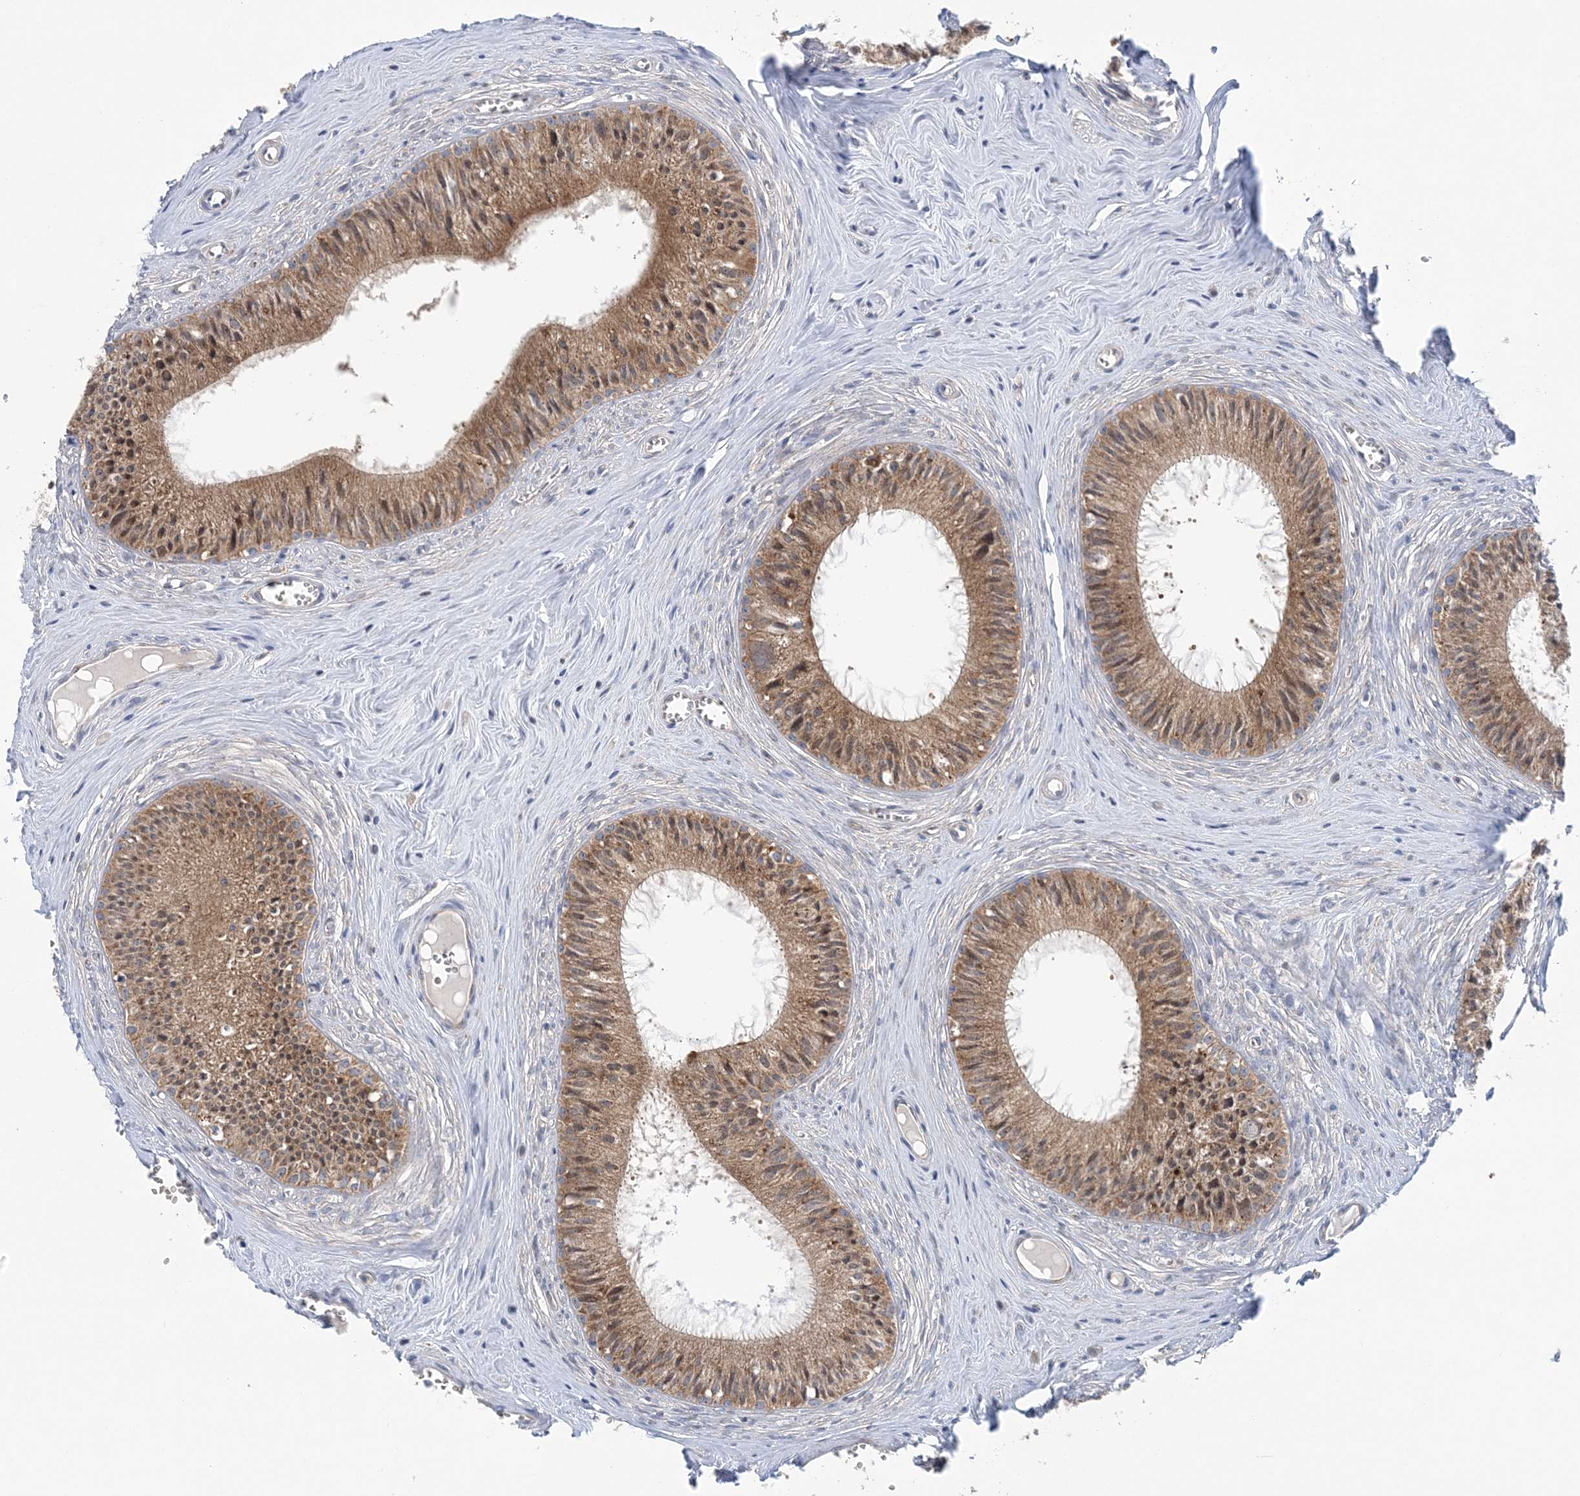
{"staining": {"intensity": "strong", "quantity": ">75%", "location": "cytoplasmic/membranous"}, "tissue": "epididymis", "cell_type": "Glandular cells", "image_type": "normal", "snomed": [{"axis": "morphology", "description": "Normal tissue, NOS"}, {"axis": "topography", "description": "Epididymis"}], "caption": "DAB (3,3'-diaminobenzidine) immunohistochemical staining of benign epididymis demonstrates strong cytoplasmic/membranous protein staining in about >75% of glandular cells.", "gene": "COPE", "patient": {"sex": "male", "age": 36}}